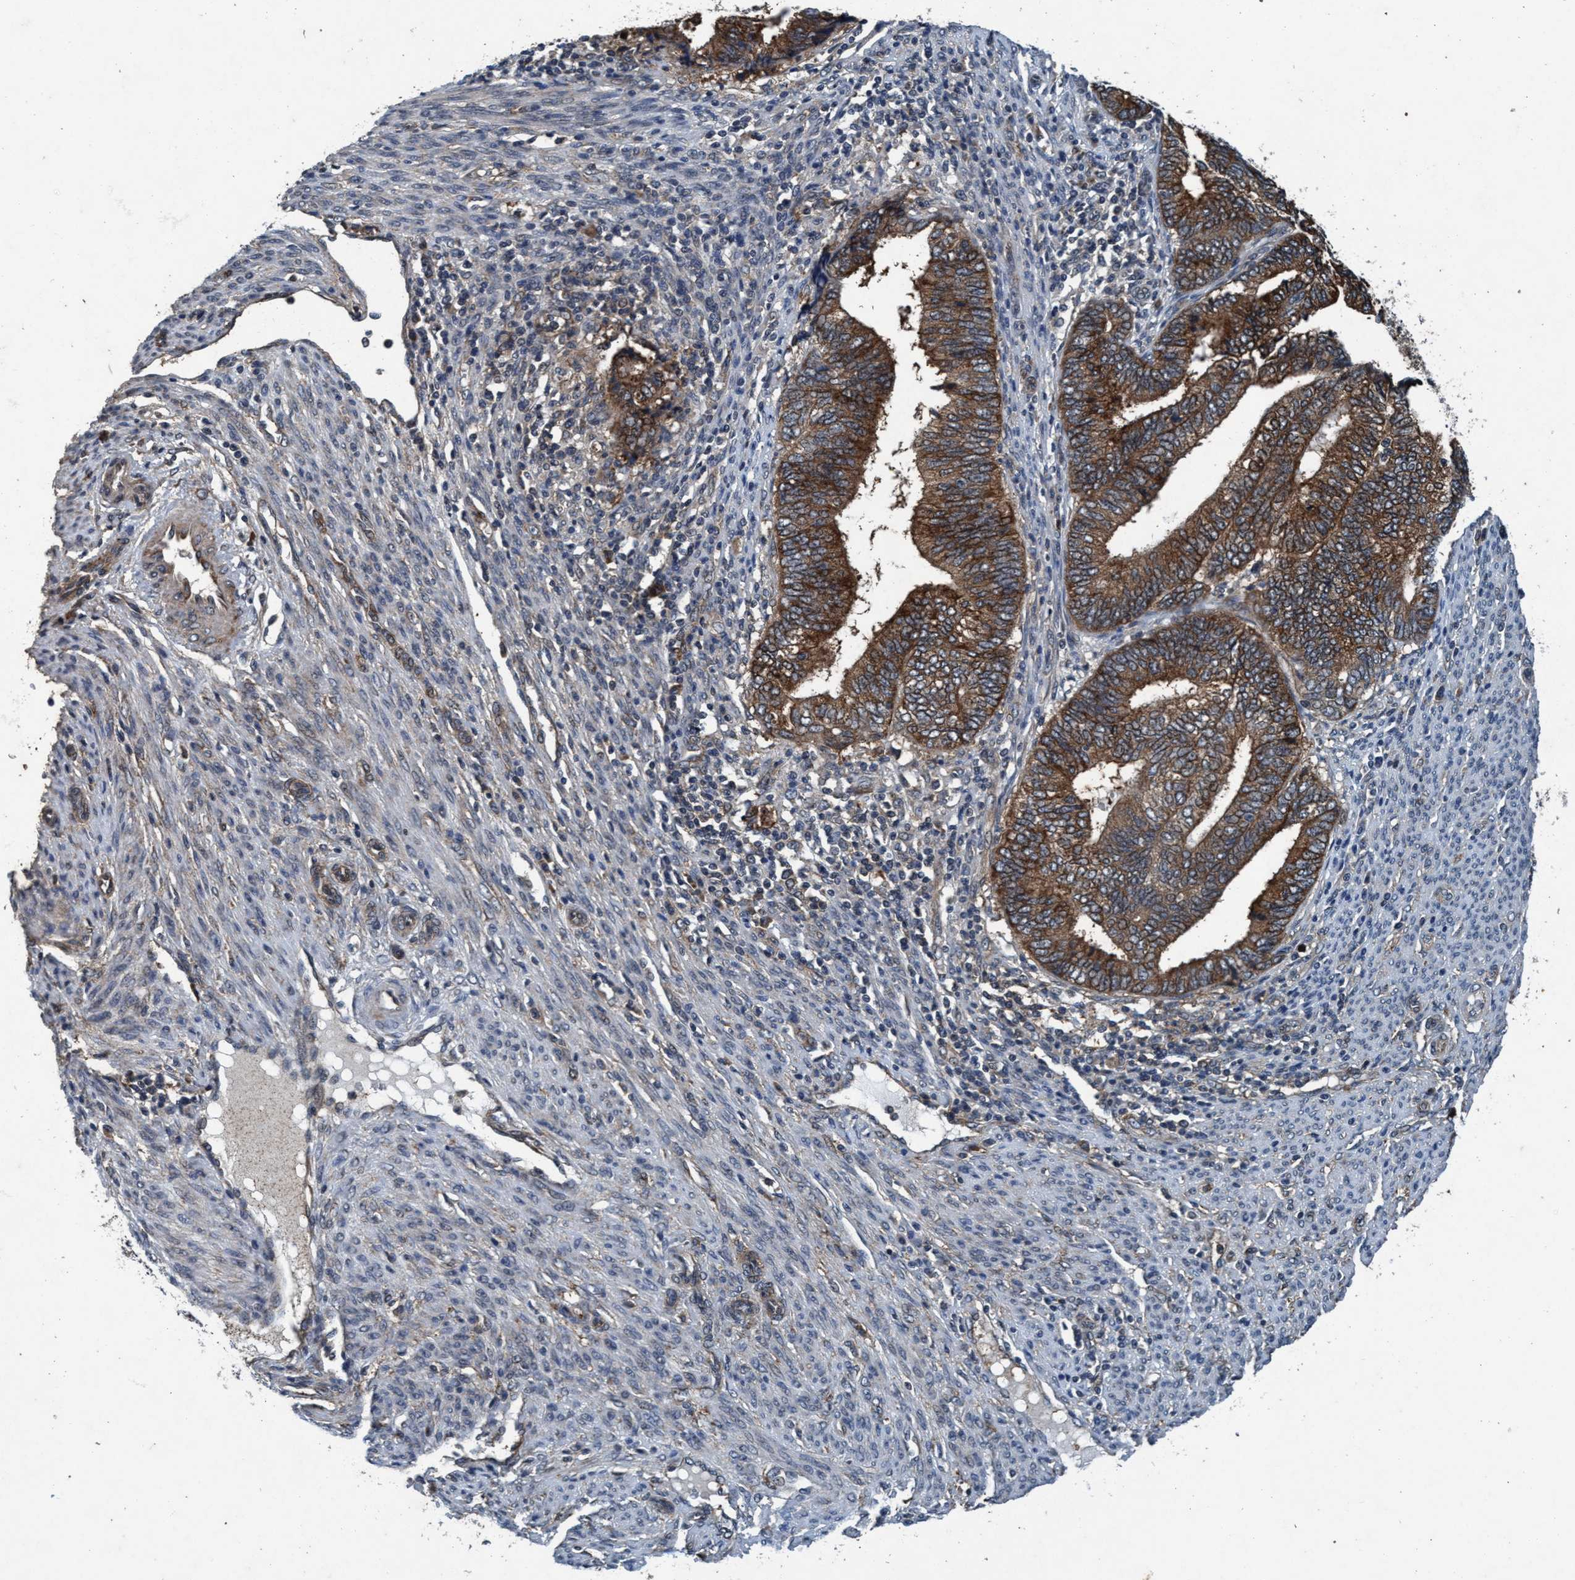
{"staining": {"intensity": "strong", "quantity": ">75%", "location": "cytoplasmic/membranous"}, "tissue": "endometrial cancer", "cell_type": "Tumor cells", "image_type": "cancer", "snomed": [{"axis": "morphology", "description": "Adenocarcinoma, NOS"}, {"axis": "topography", "description": "Uterus"}, {"axis": "topography", "description": "Endometrium"}], "caption": "DAB (3,3'-diaminobenzidine) immunohistochemical staining of adenocarcinoma (endometrial) shows strong cytoplasmic/membranous protein expression in about >75% of tumor cells.", "gene": "AKT1S1", "patient": {"sex": "female", "age": 70}}